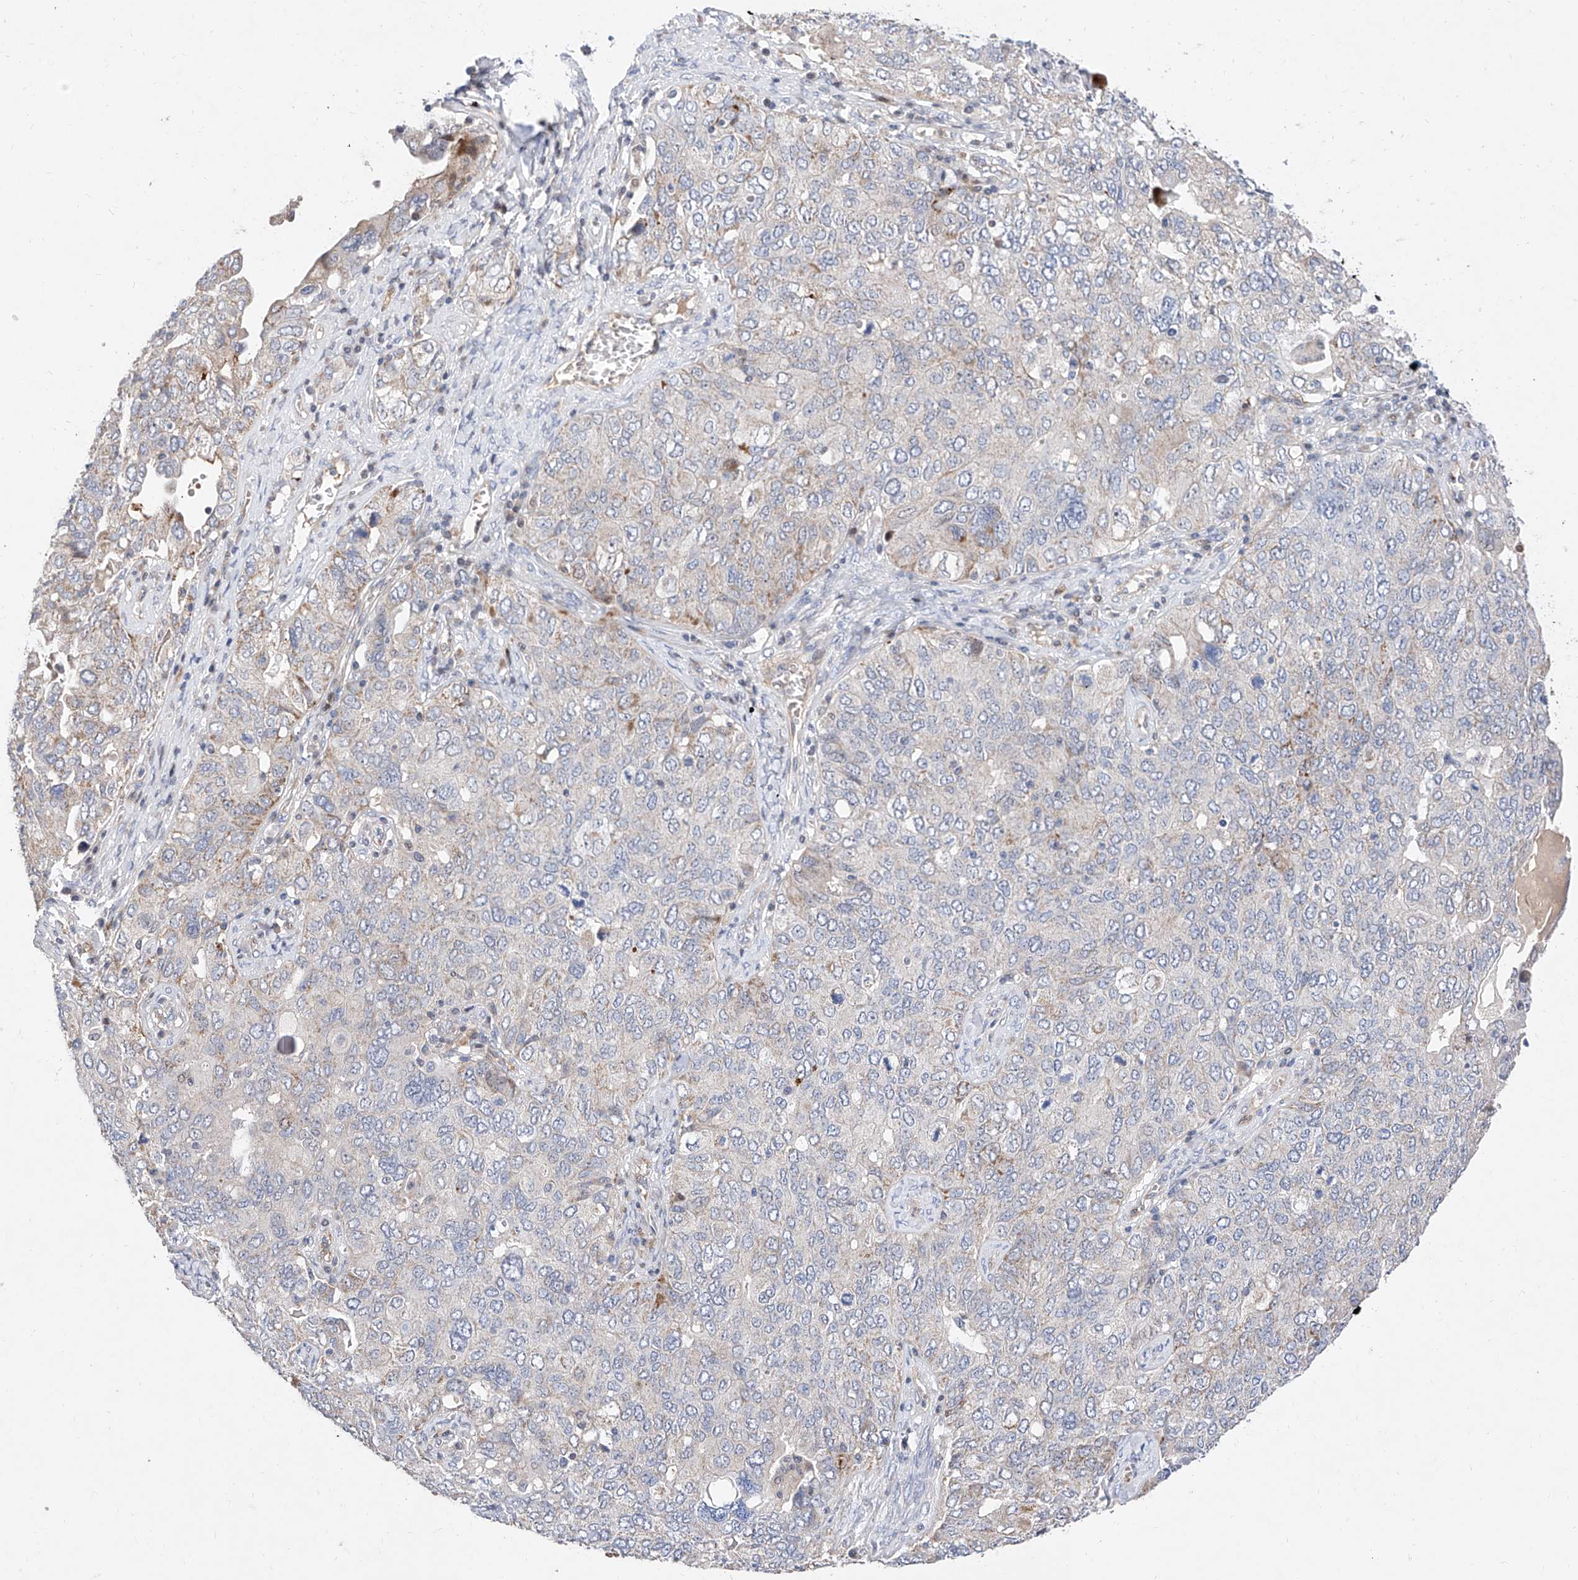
{"staining": {"intensity": "negative", "quantity": "none", "location": "none"}, "tissue": "ovarian cancer", "cell_type": "Tumor cells", "image_type": "cancer", "snomed": [{"axis": "morphology", "description": "Carcinoma, endometroid"}, {"axis": "topography", "description": "Ovary"}], "caption": "High magnification brightfield microscopy of endometroid carcinoma (ovarian) stained with DAB (brown) and counterstained with hematoxylin (blue): tumor cells show no significant staining.", "gene": "FUCA2", "patient": {"sex": "female", "age": 62}}